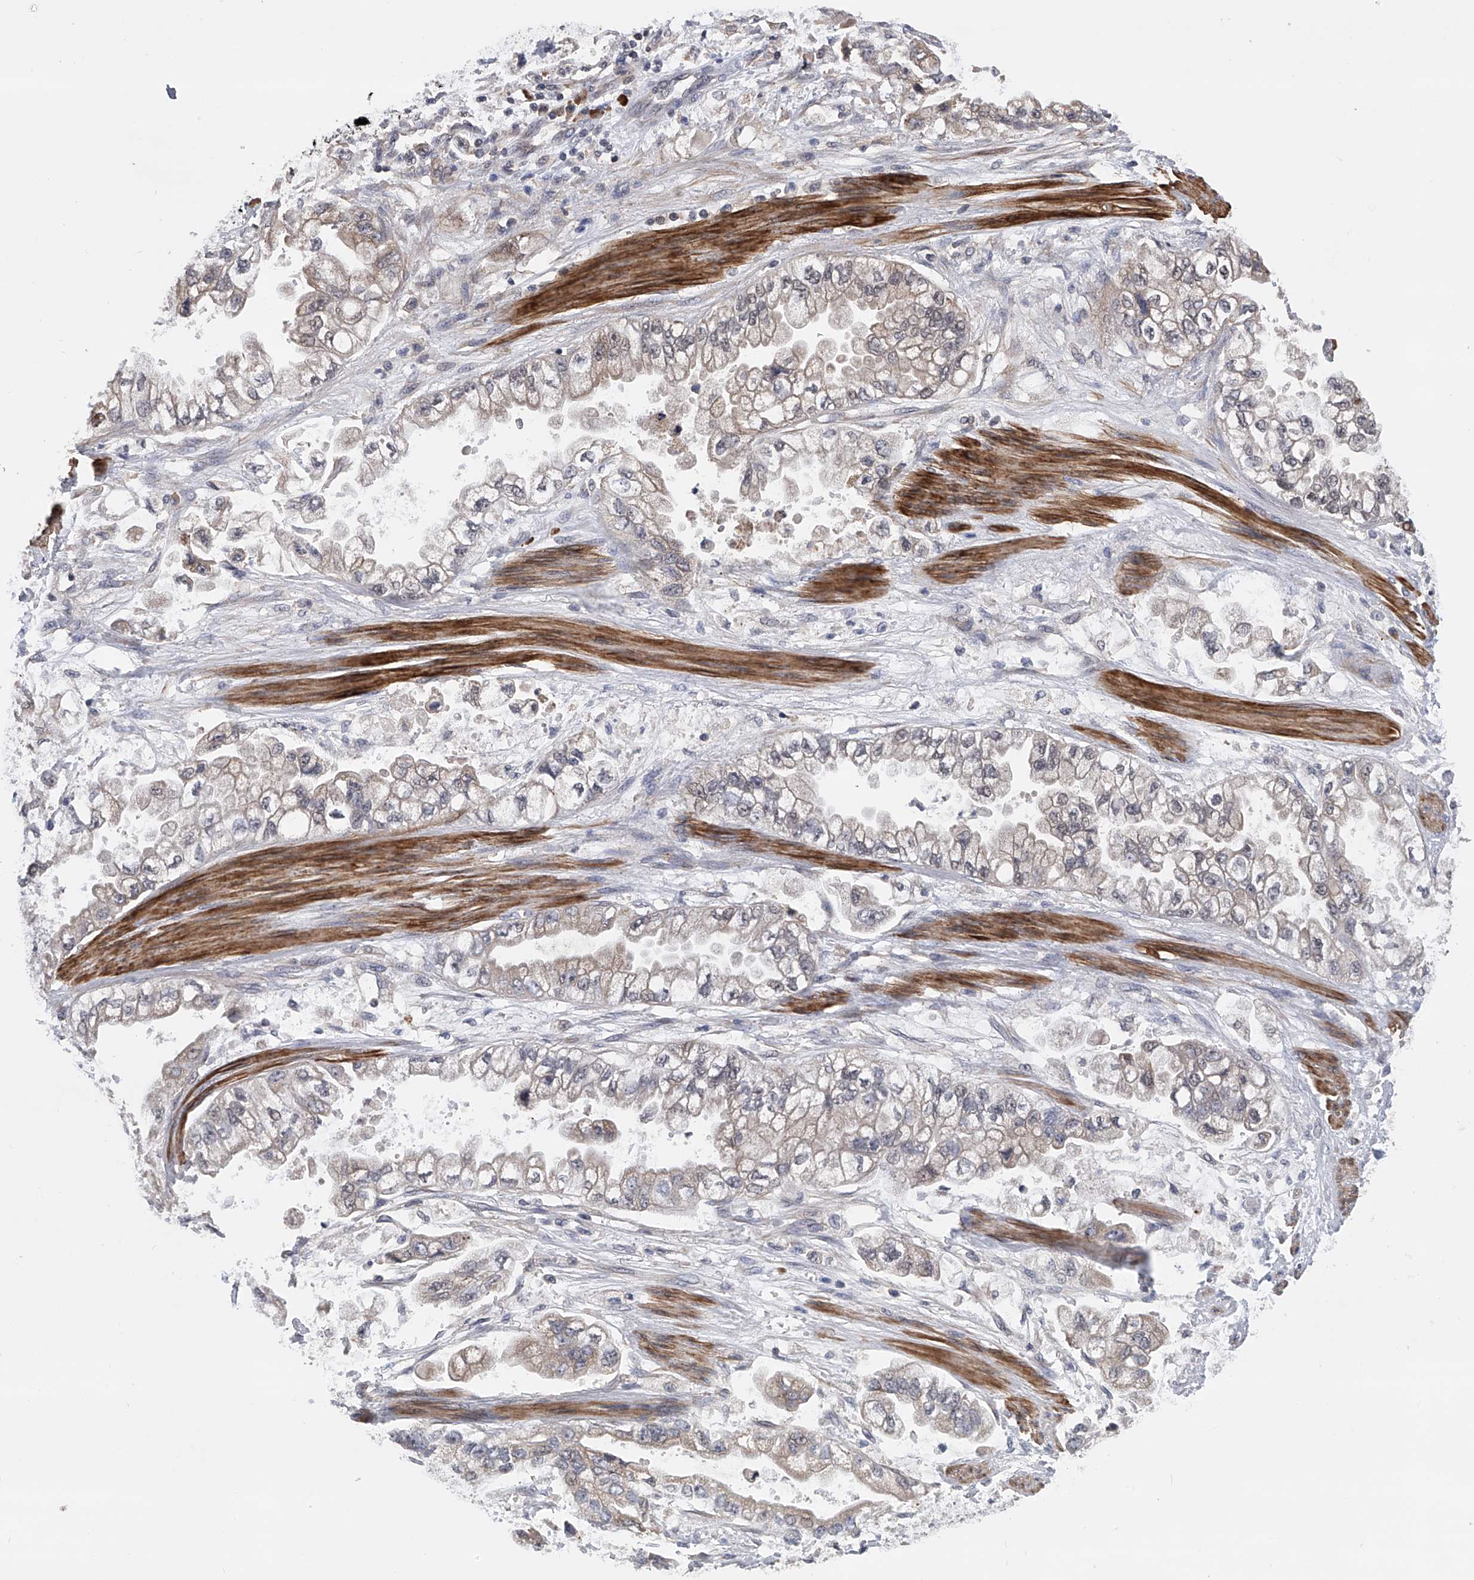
{"staining": {"intensity": "weak", "quantity": "<25%", "location": "cytoplasmic/membranous"}, "tissue": "stomach cancer", "cell_type": "Tumor cells", "image_type": "cancer", "snomed": [{"axis": "morphology", "description": "Adenocarcinoma, NOS"}, {"axis": "topography", "description": "Stomach"}], "caption": "DAB (3,3'-diaminobenzidine) immunohistochemical staining of stomach cancer shows no significant expression in tumor cells.", "gene": "SPOCK1", "patient": {"sex": "male", "age": 62}}